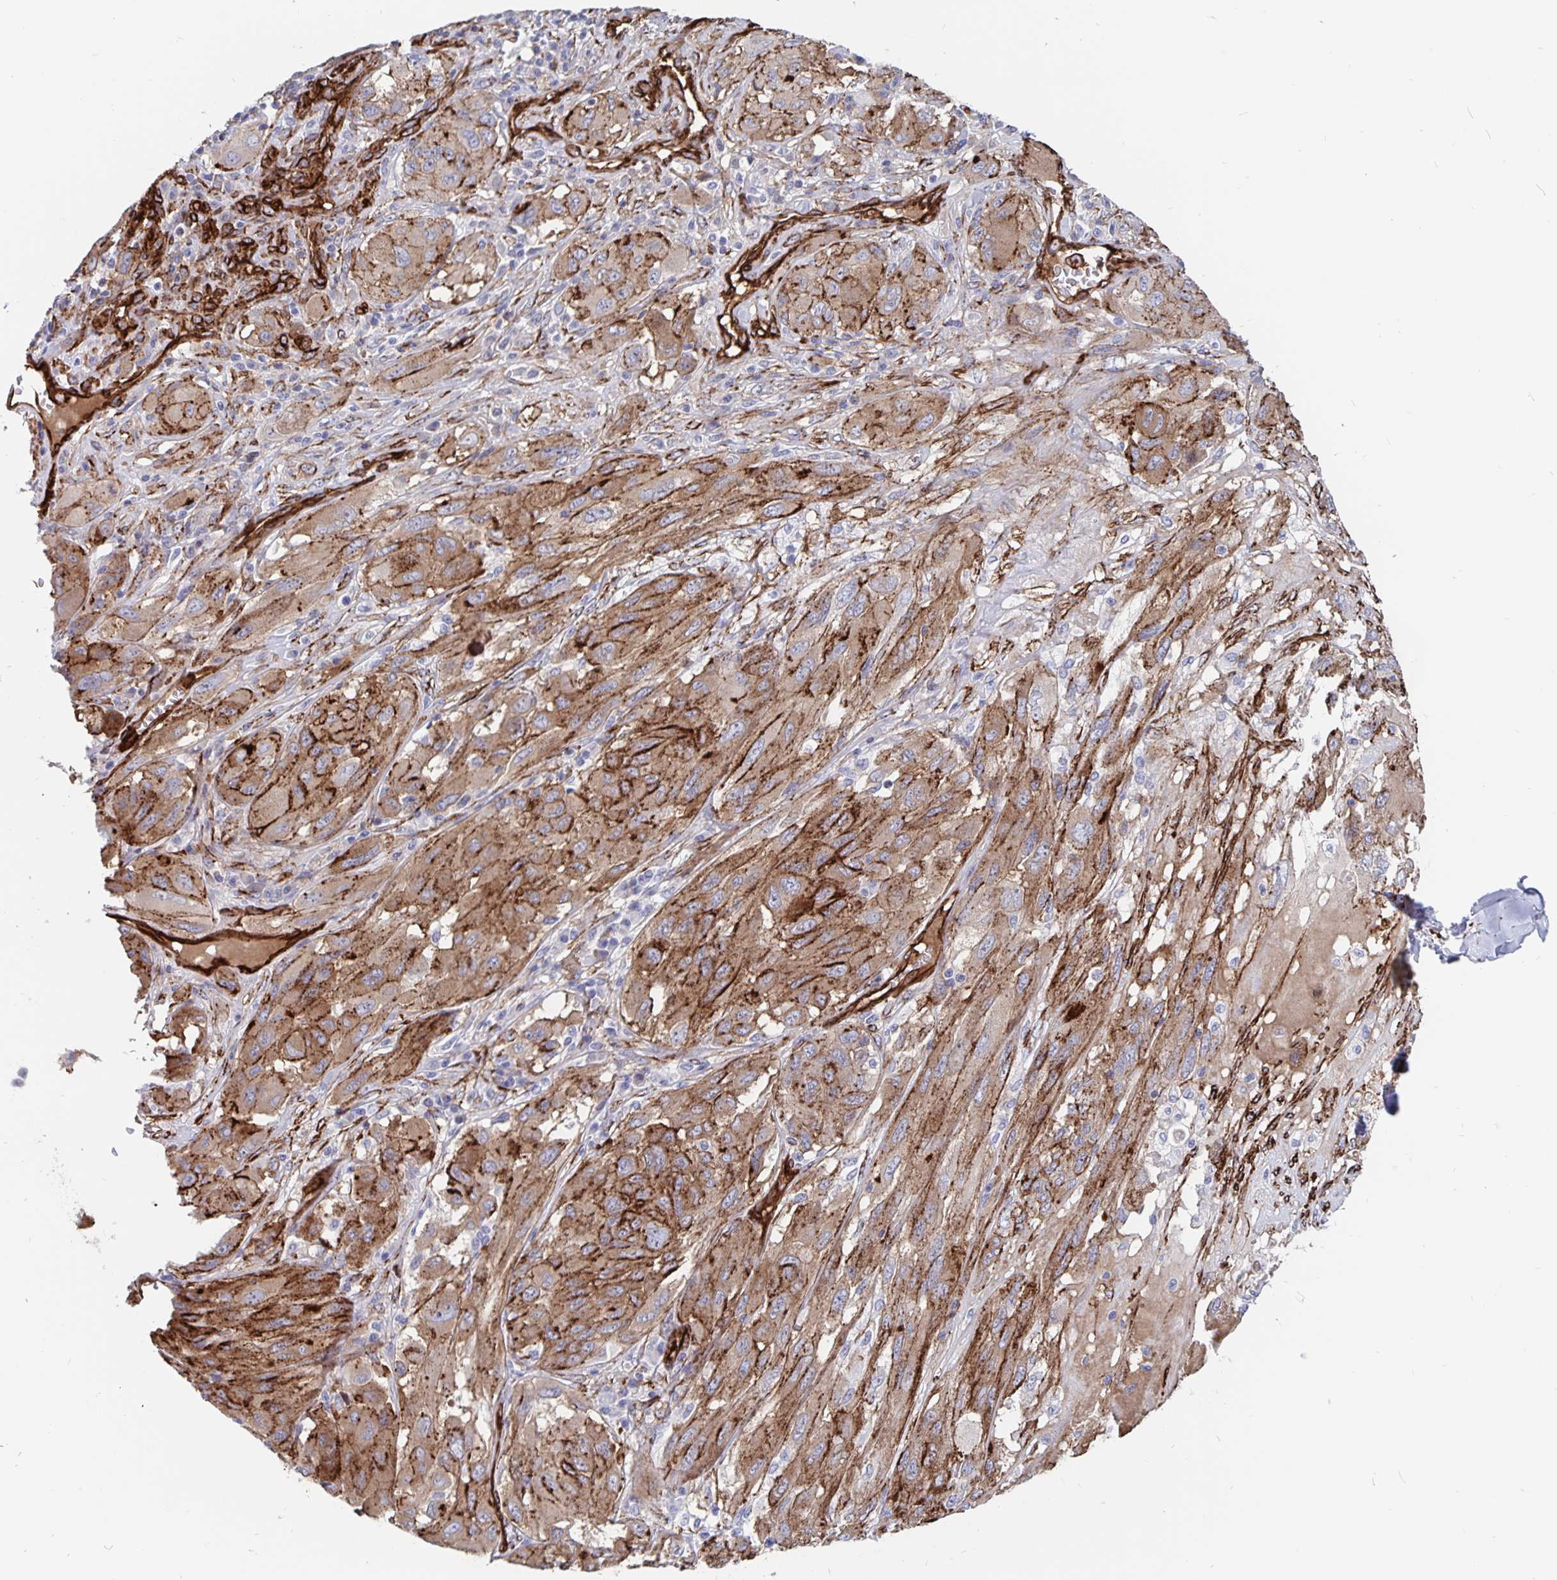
{"staining": {"intensity": "moderate", "quantity": ">75%", "location": "cytoplasmic/membranous"}, "tissue": "melanoma", "cell_type": "Tumor cells", "image_type": "cancer", "snomed": [{"axis": "morphology", "description": "Malignant melanoma, NOS"}, {"axis": "topography", "description": "Skin"}], "caption": "DAB immunohistochemical staining of human malignant melanoma shows moderate cytoplasmic/membranous protein staining in approximately >75% of tumor cells. (Stains: DAB in brown, nuclei in blue, Microscopy: brightfield microscopy at high magnification).", "gene": "DCHS2", "patient": {"sex": "female", "age": 91}}